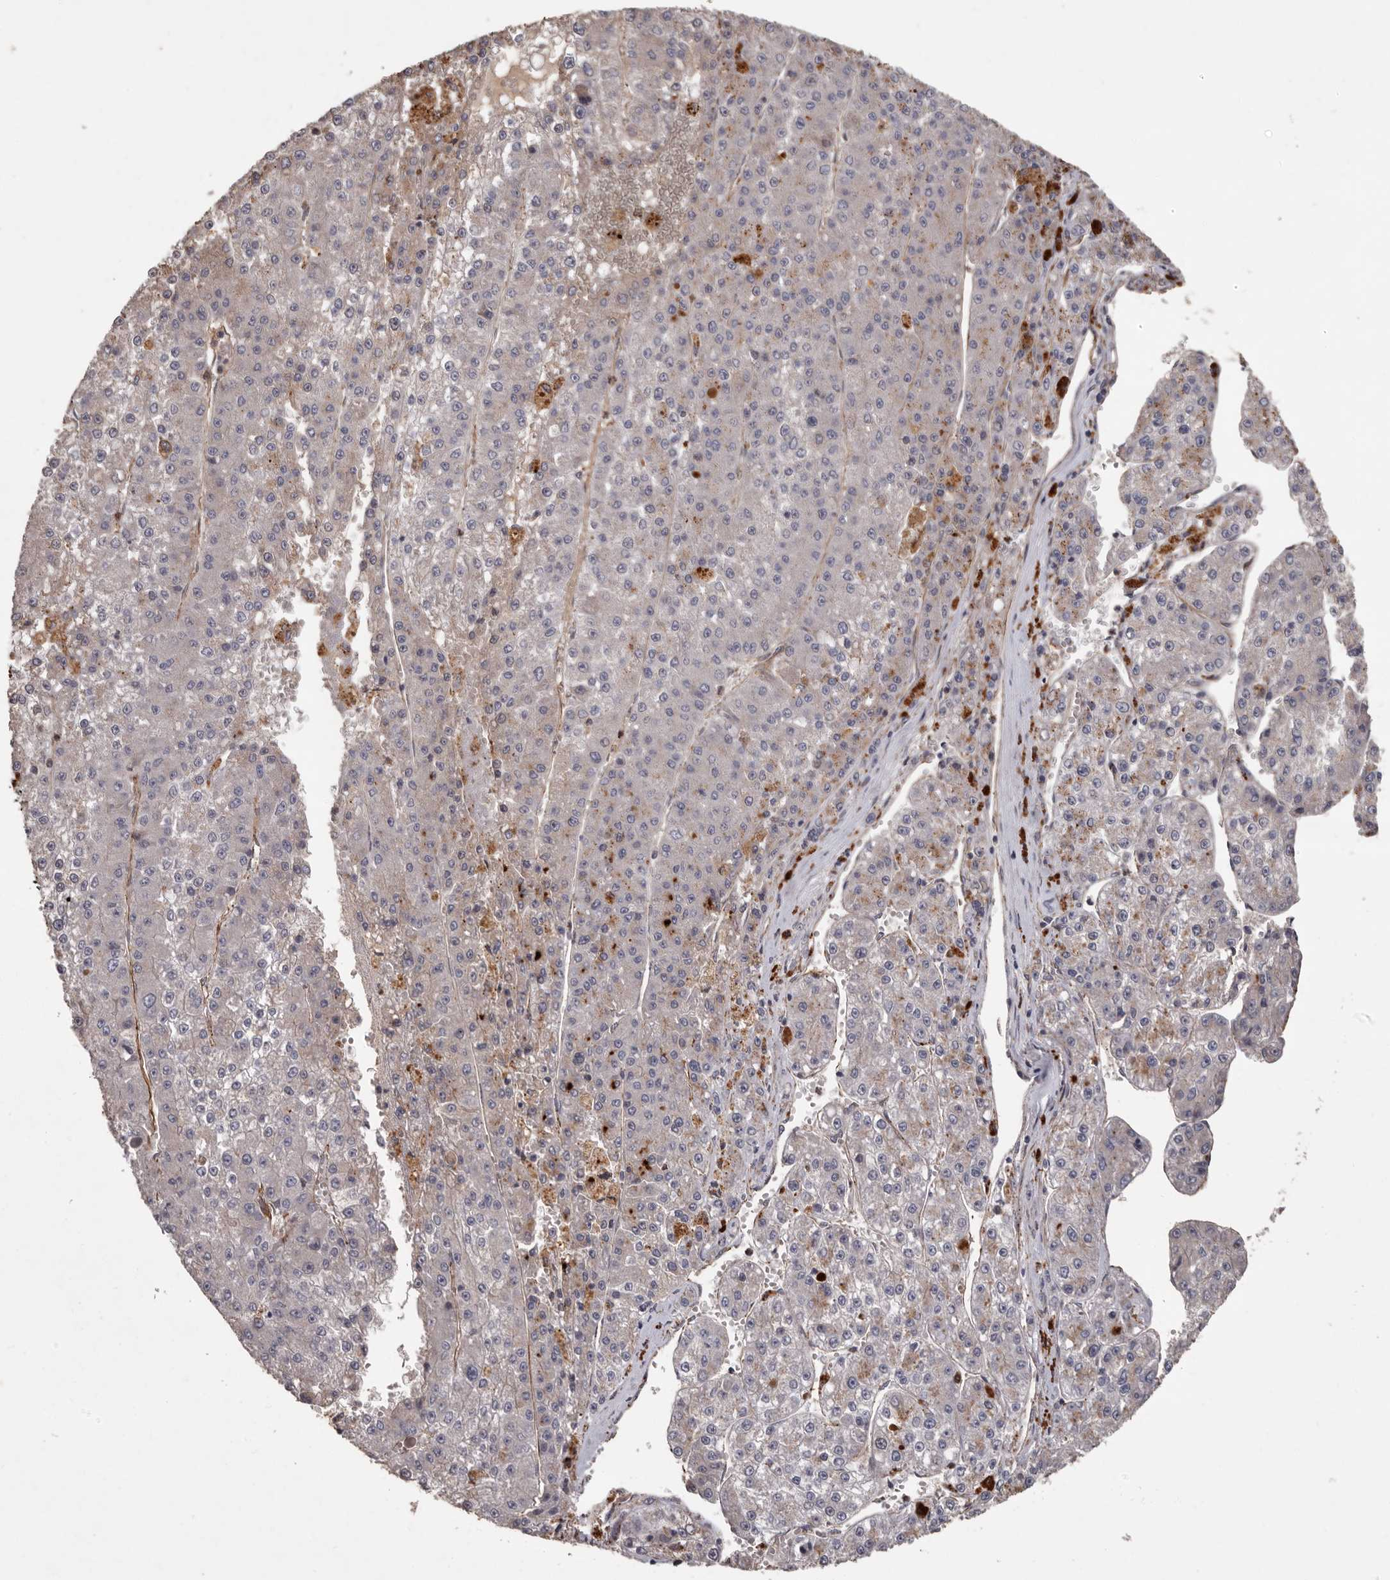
{"staining": {"intensity": "negative", "quantity": "none", "location": "none"}, "tissue": "liver cancer", "cell_type": "Tumor cells", "image_type": "cancer", "snomed": [{"axis": "morphology", "description": "Carcinoma, Hepatocellular, NOS"}, {"axis": "topography", "description": "Liver"}], "caption": "An image of liver cancer (hepatocellular carcinoma) stained for a protein exhibits no brown staining in tumor cells.", "gene": "BRAT1", "patient": {"sex": "female", "age": 73}}